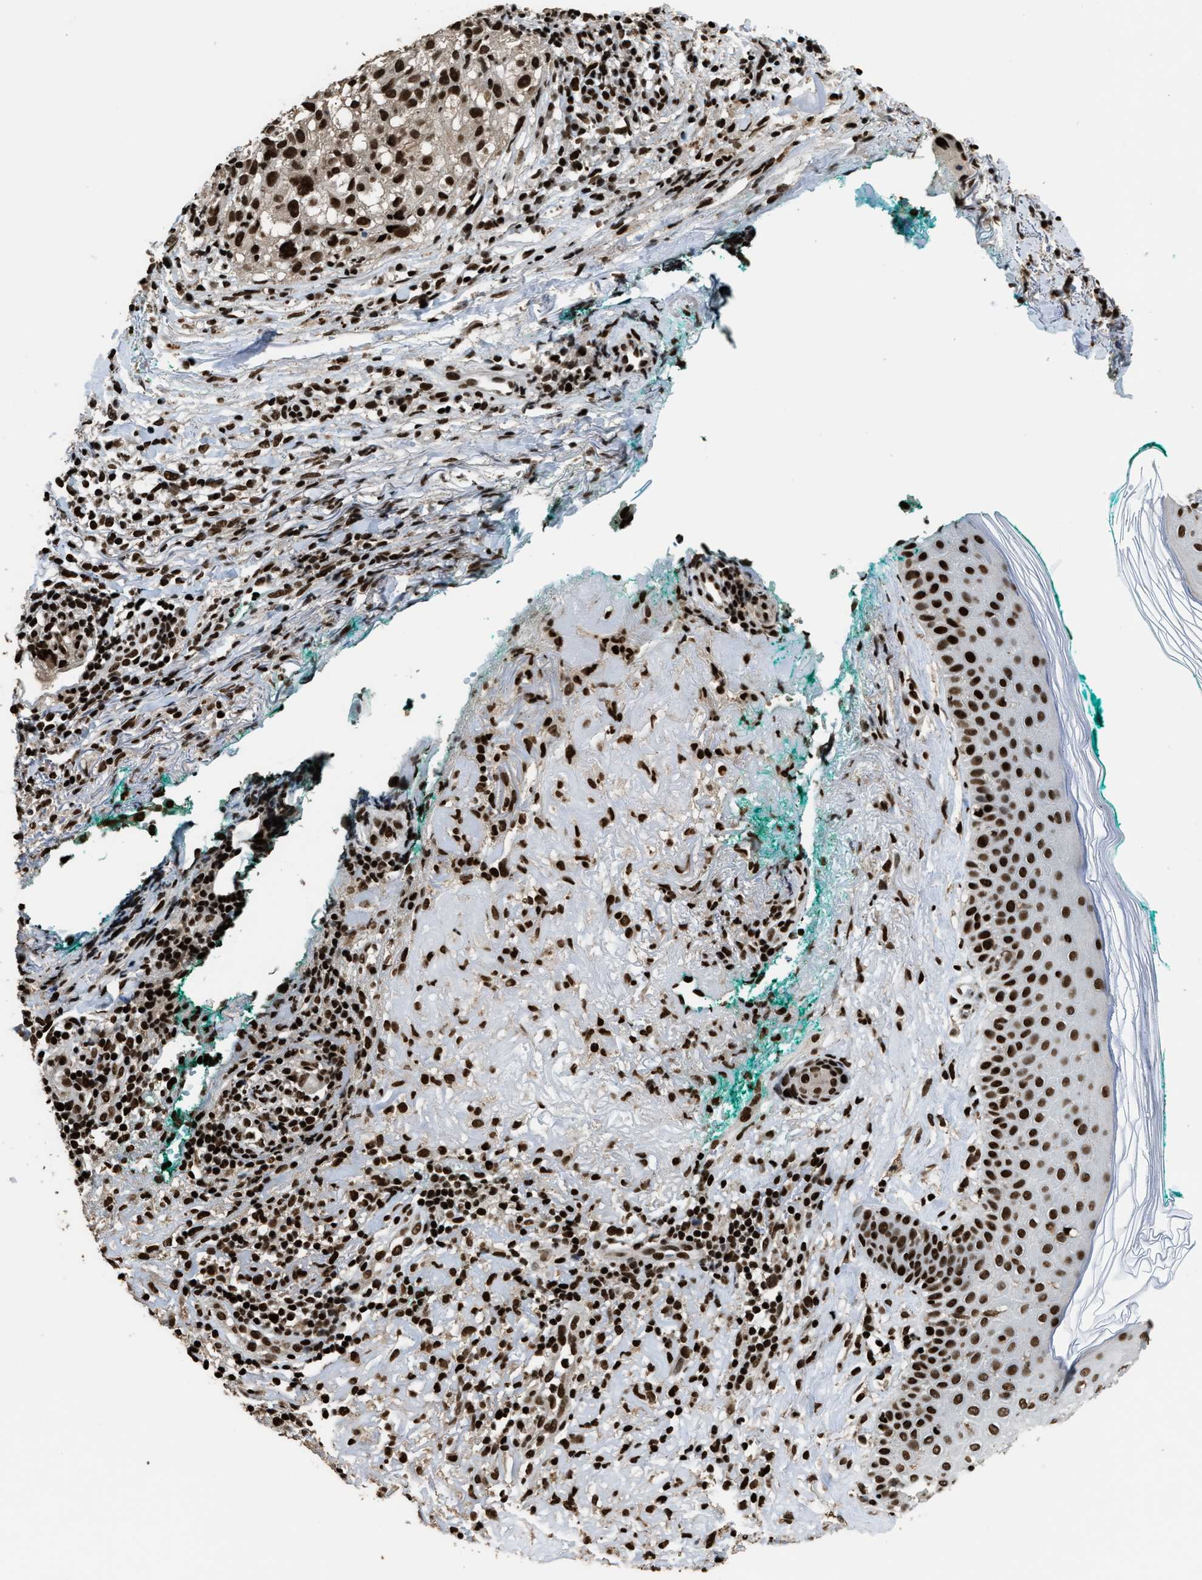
{"staining": {"intensity": "strong", "quantity": ">75%", "location": "cytoplasmic/membranous,nuclear"}, "tissue": "melanoma", "cell_type": "Tumor cells", "image_type": "cancer", "snomed": [{"axis": "morphology", "description": "Necrosis, NOS"}, {"axis": "morphology", "description": "Malignant melanoma, NOS"}, {"axis": "topography", "description": "Skin"}], "caption": "The image reveals immunohistochemical staining of melanoma. There is strong cytoplasmic/membranous and nuclear staining is identified in approximately >75% of tumor cells.", "gene": "RAD21", "patient": {"sex": "female", "age": 87}}